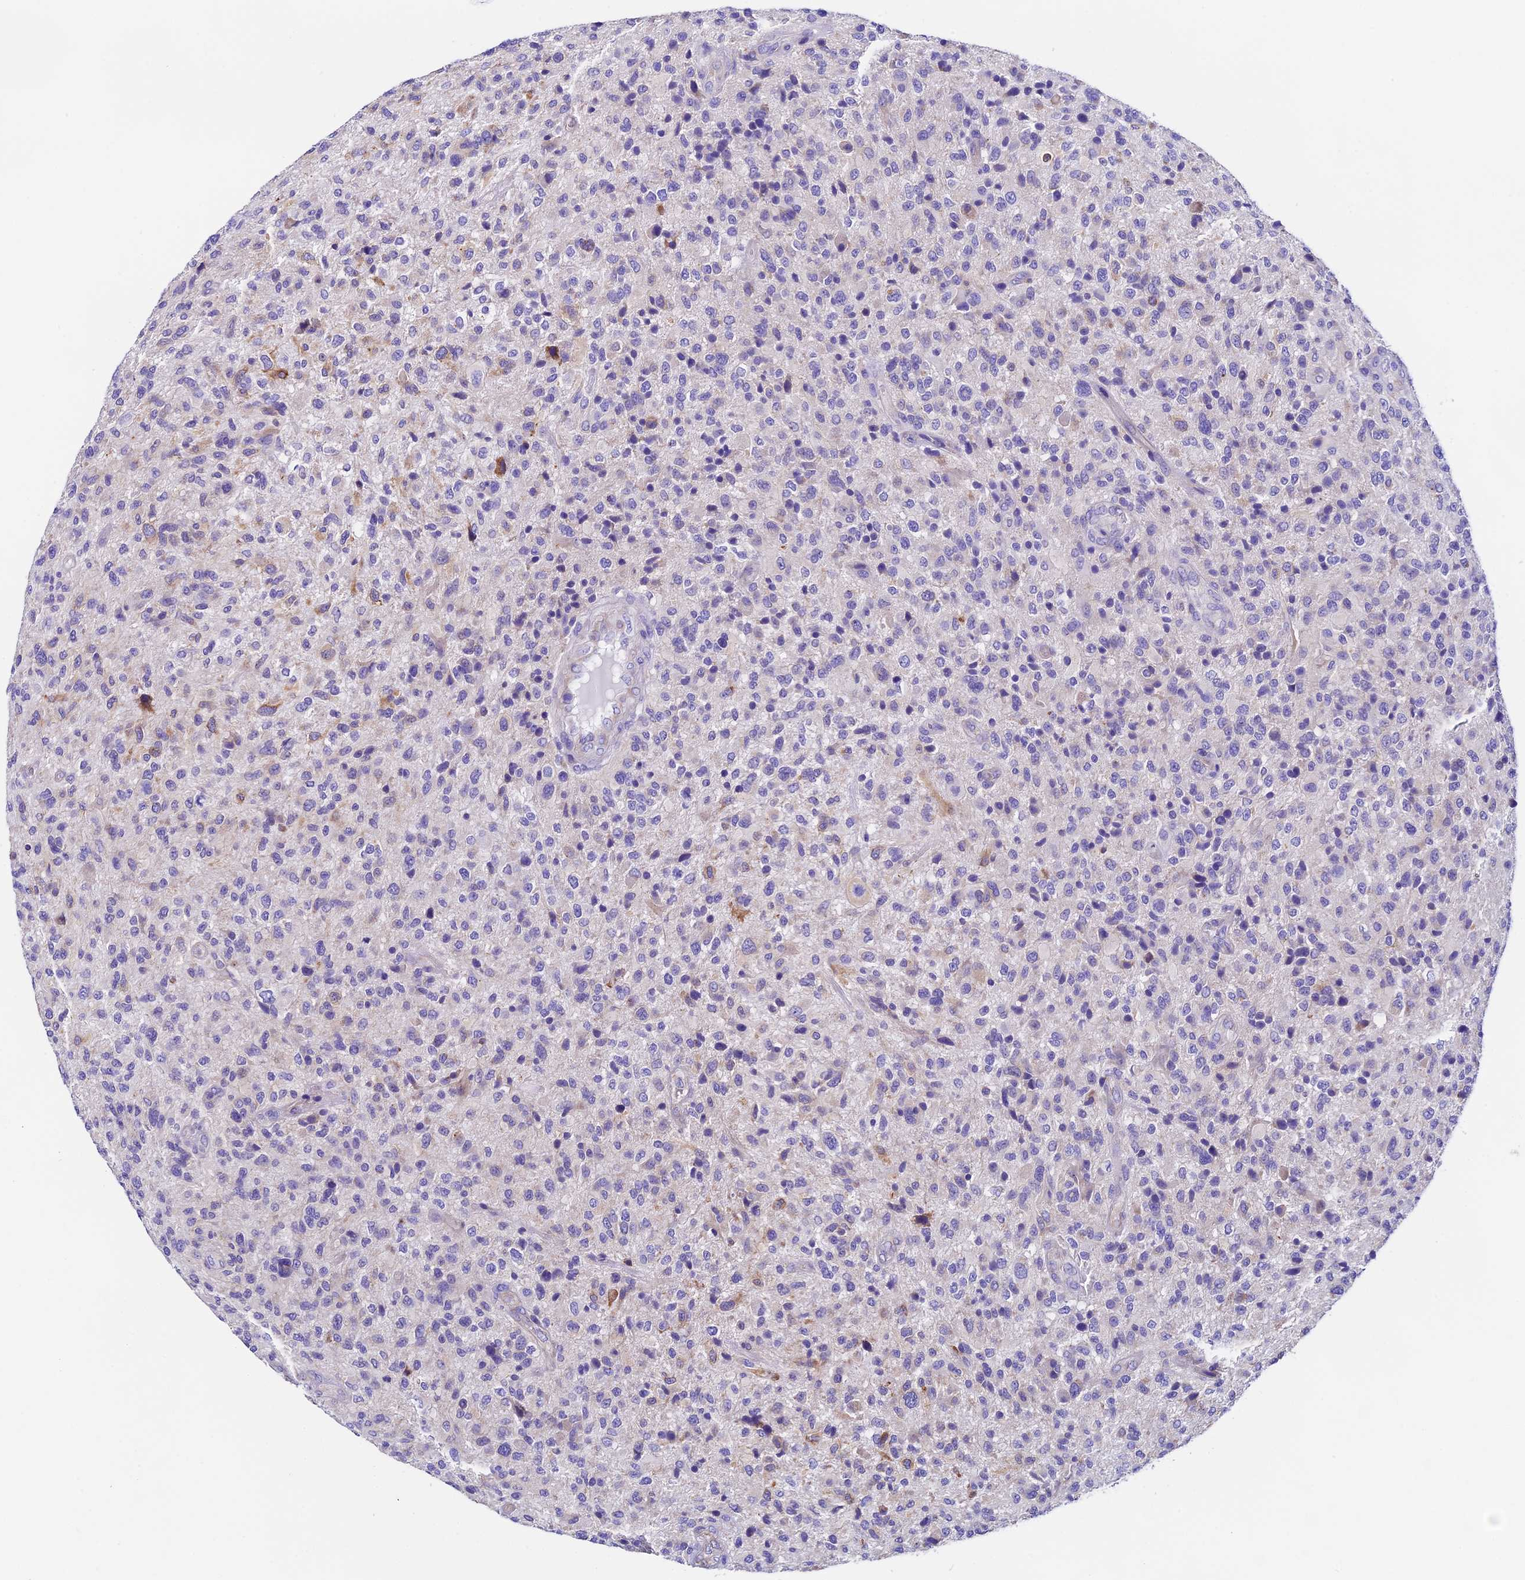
{"staining": {"intensity": "negative", "quantity": "none", "location": "none"}, "tissue": "glioma", "cell_type": "Tumor cells", "image_type": "cancer", "snomed": [{"axis": "morphology", "description": "Glioma, malignant, High grade"}, {"axis": "topography", "description": "Brain"}], "caption": "Glioma was stained to show a protein in brown. There is no significant expression in tumor cells.", "gene": "COMTD1", "patient": {"sex": "male", "age": 47}}